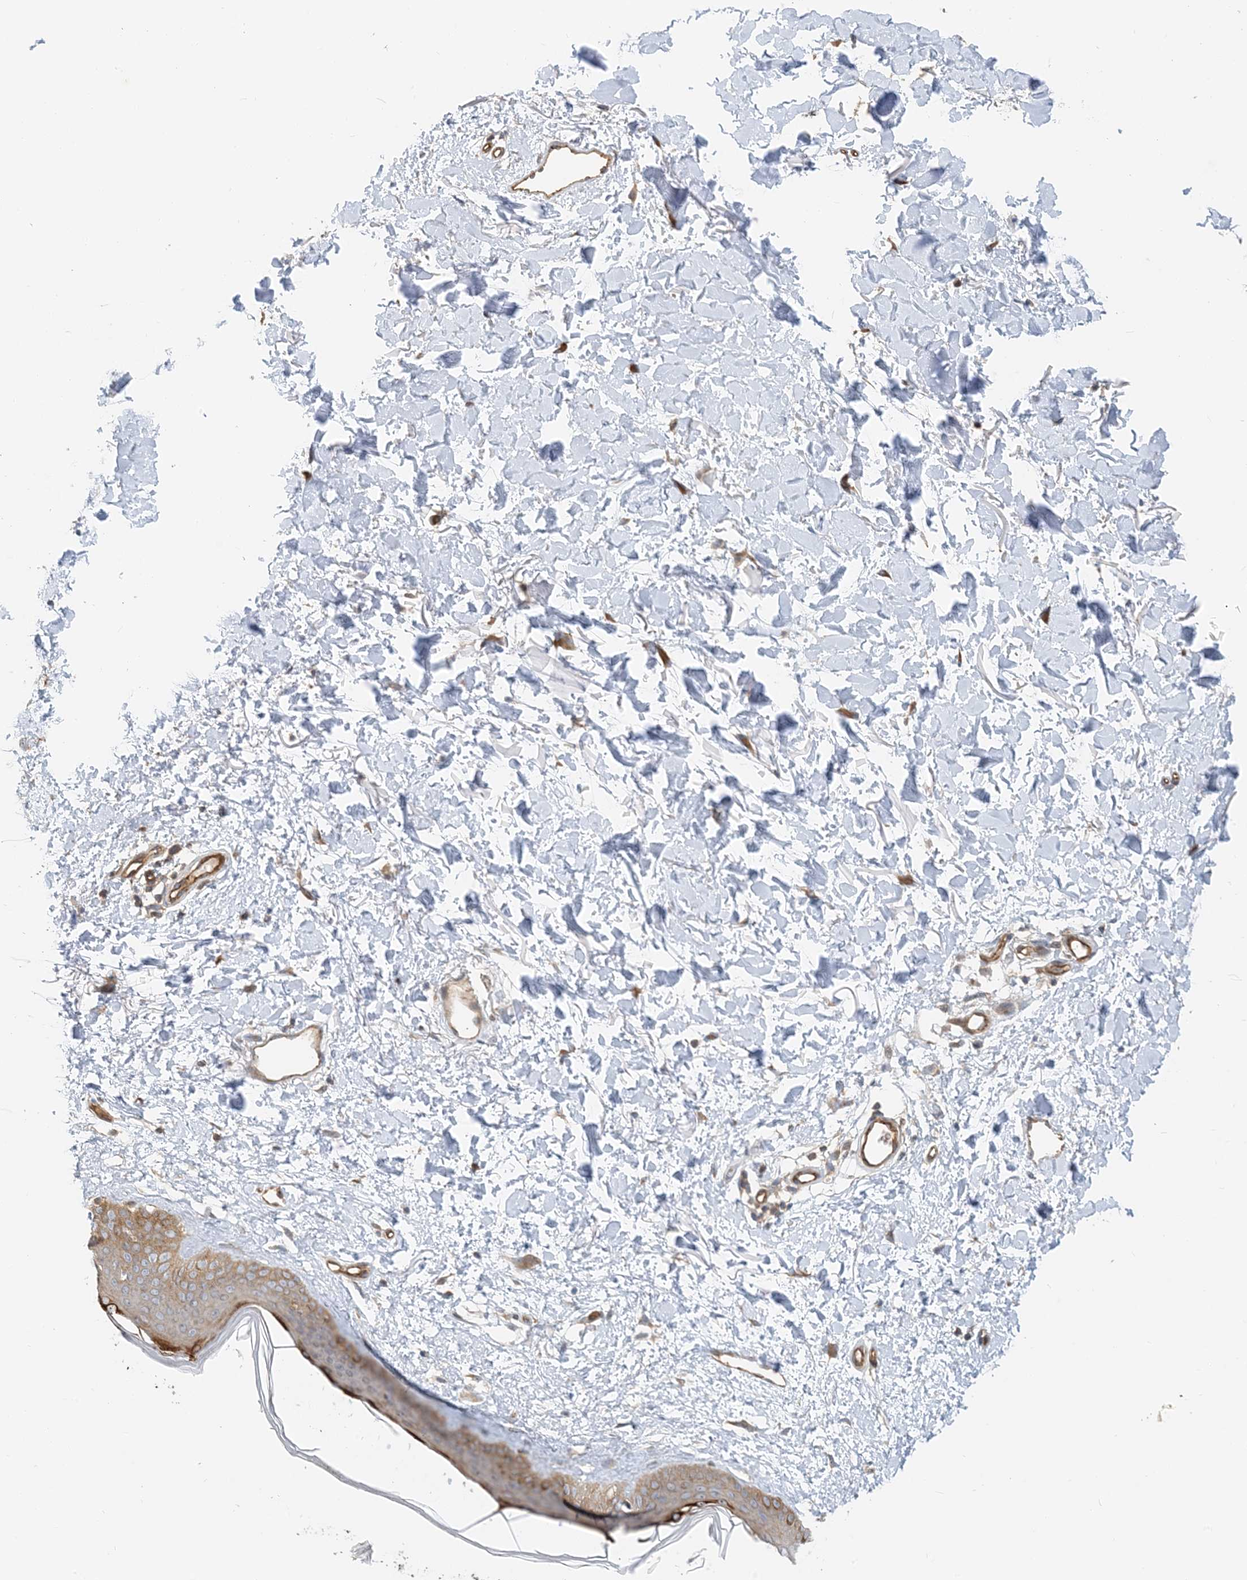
{"staining": {"intensity": "moderate", "quantity": ">75%", "location": "cytoplasmic/membranous"}, "tissue": "skin", "cell_type": "Fibroblasts", "image_type": "normal", "snomed": [{"axis": "morphology", "description": "Normal tissue, NOS"}, {"axis": "topography", "description": "Skin"}], "caption": "IHC of benign human skin demonstrates medium levels of moderate cytoplasmic/membranous expression in about >75% of fibroblasts. The staining was performed using DAB to visualize the protein expression in brown, while the nuclei were stained in blue with hematoxylin (Magnification: 20x).", "gene": "MYL5", "patient": {"sex": "female", "age": 58}}